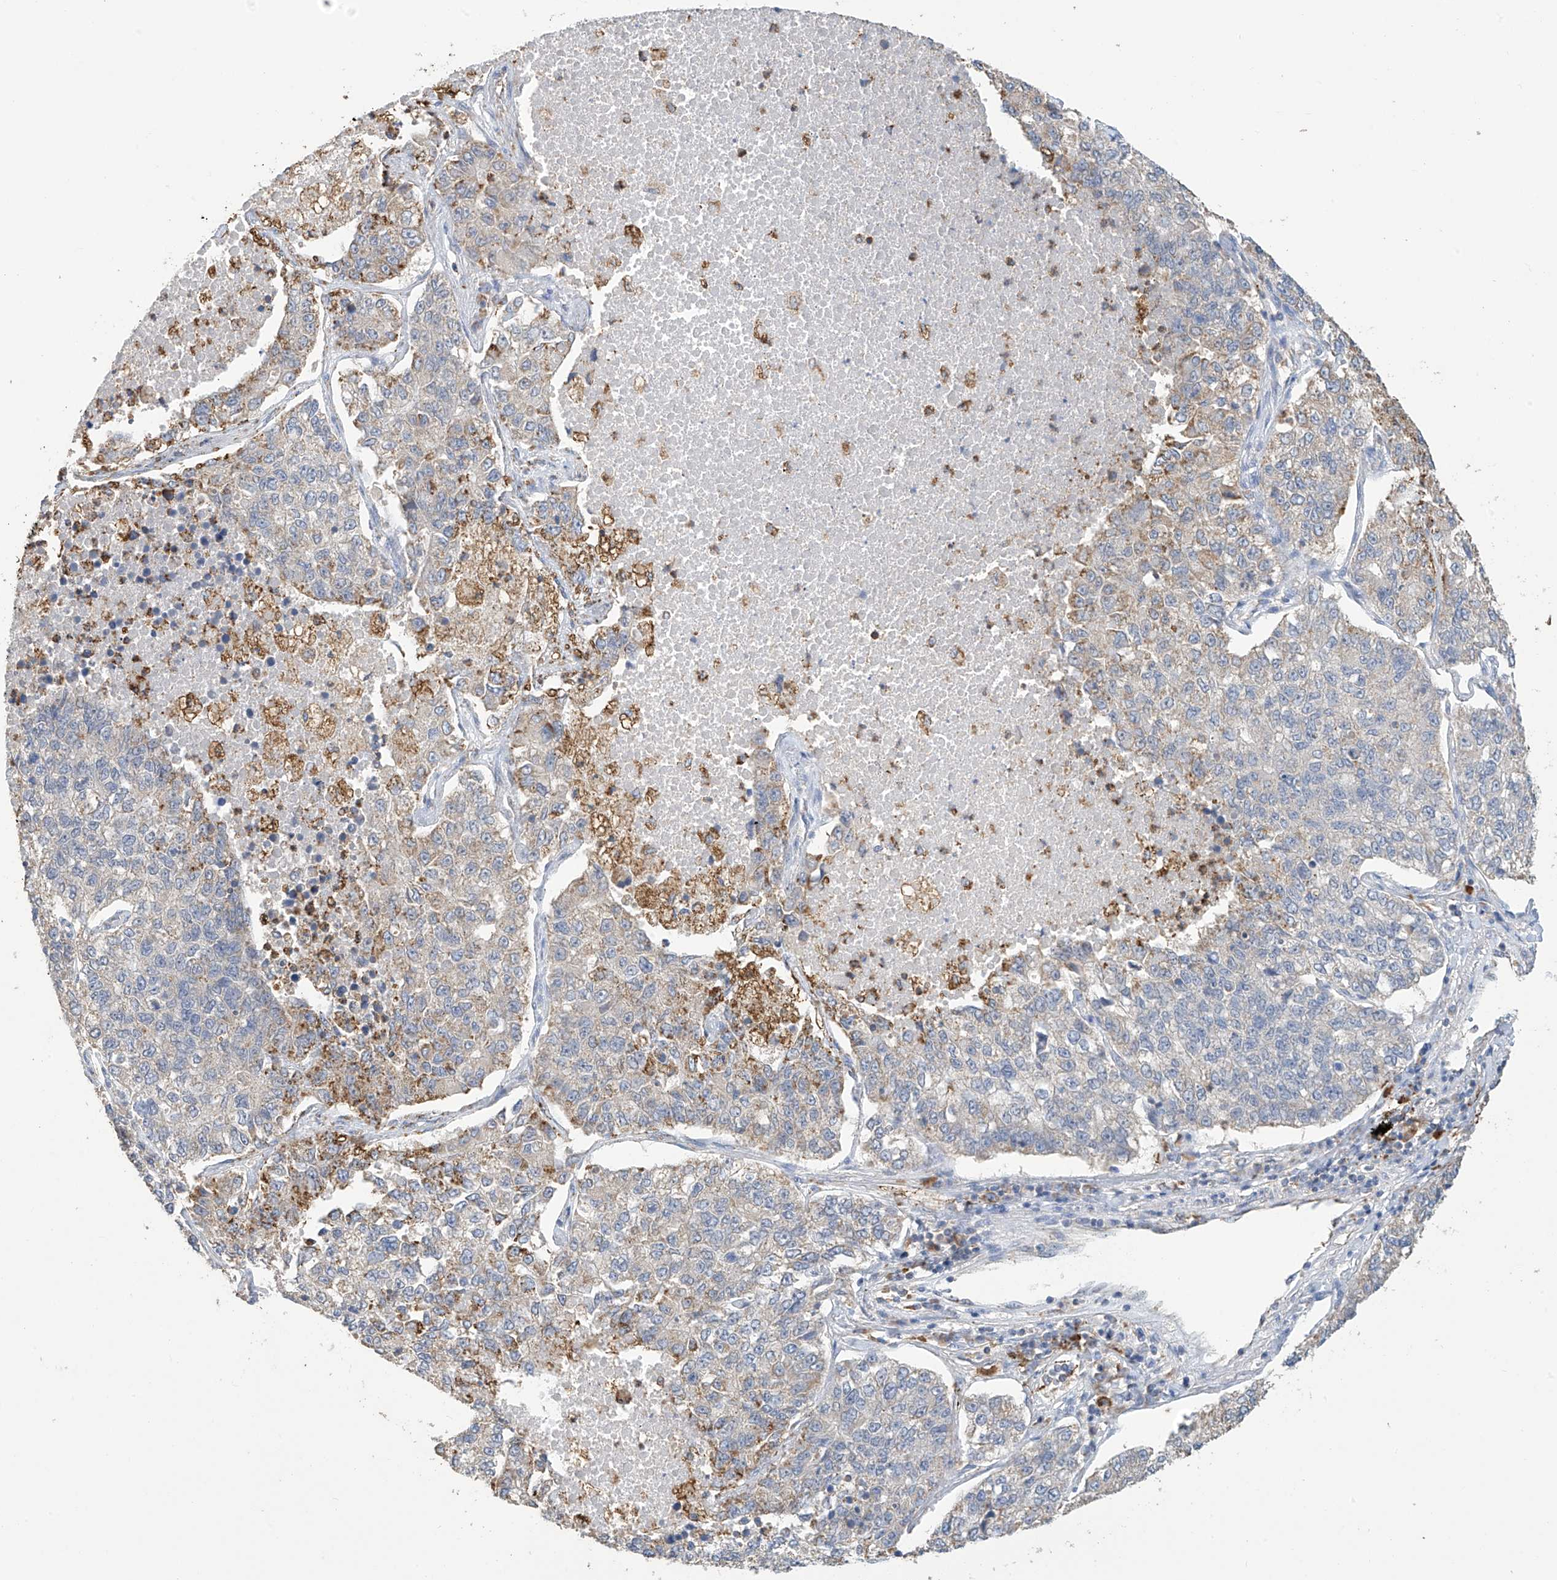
{"staining": {"intensity": "moderate", "quantity": "25%-75%", "location": "cytoplasmic/membranous"}, "tissue": "lung cancer", "cell_type": "Tumor cells", "image_type": "cancer", "snomed": [{"axis": "morphology", "description": "Adenocarcinoma, NOS"}, {"axis": "topography", "description": "Lung"}], "caption": "Immunohistochemistry image of adenocarcinoma (lung) stained for a protein (brown), which shows medium levels of moderate cytoplasmic/membranous positivity in approximately 25%-75% of tumor cells.", "gene": "OGT", "patient": {"sex": "male", "age": 49}}